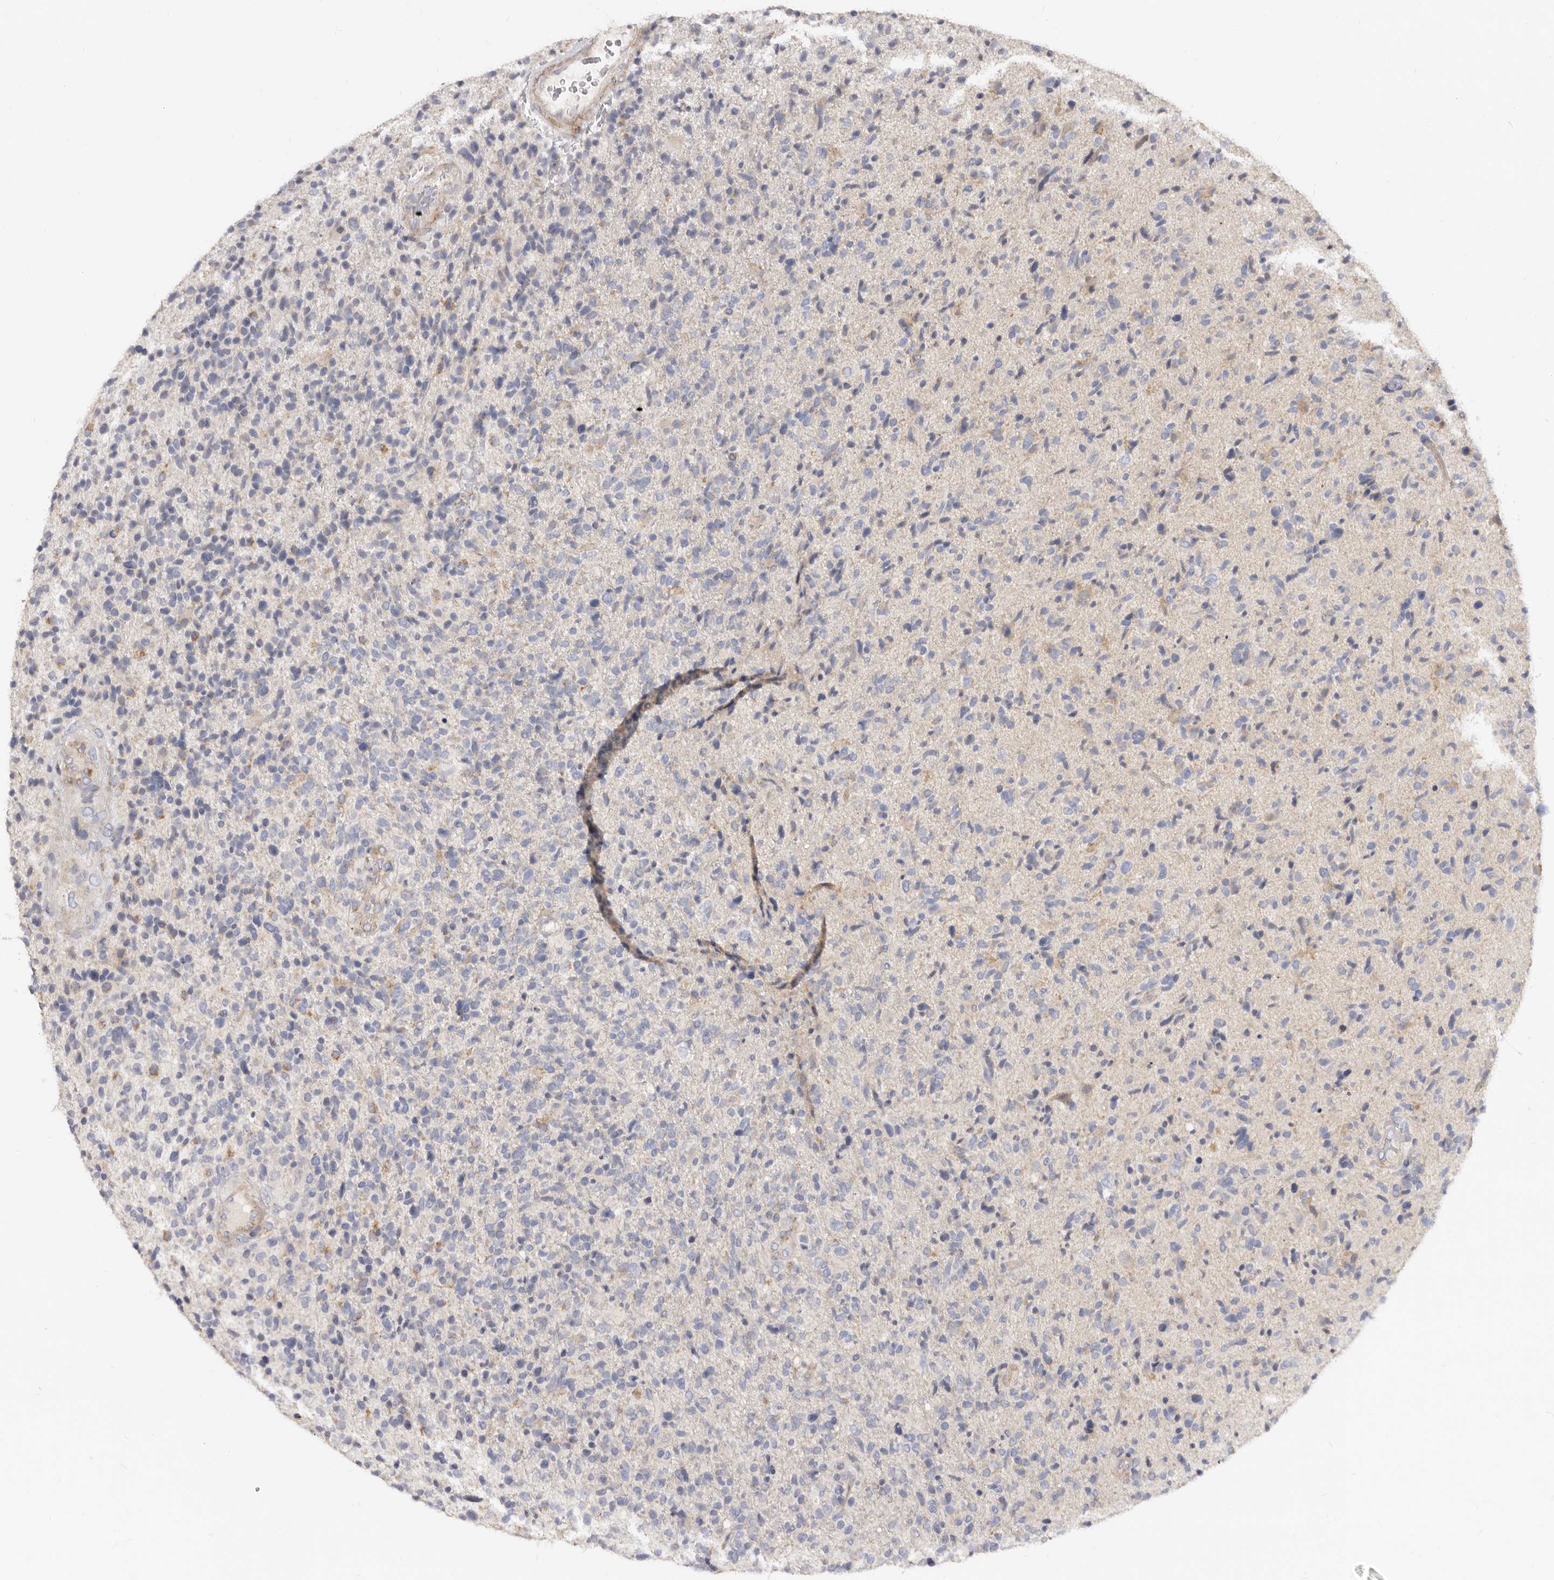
{"staining": {"intensity": "negative", "quantity": "none", "location": "none"}, "tissue": "glioma", "cell_type": "Tumor cells", "image_type": "cancer", "snomed": [{"axis": "morphology", "description": "Glioma, malignant, High grade"}, {"axis": "topography", "description": "Brain"}], "caption": "Immunohistochemistry histopathology image of neoplastic tissue: malignant glioma (high-grade) stained with DAB (3,3'-diaminobenzidine) demonstrates no significant protein expression in tumor cells.", "gene": "BAIAP2L1", "patient": {"sex": "male", "age": 72}}